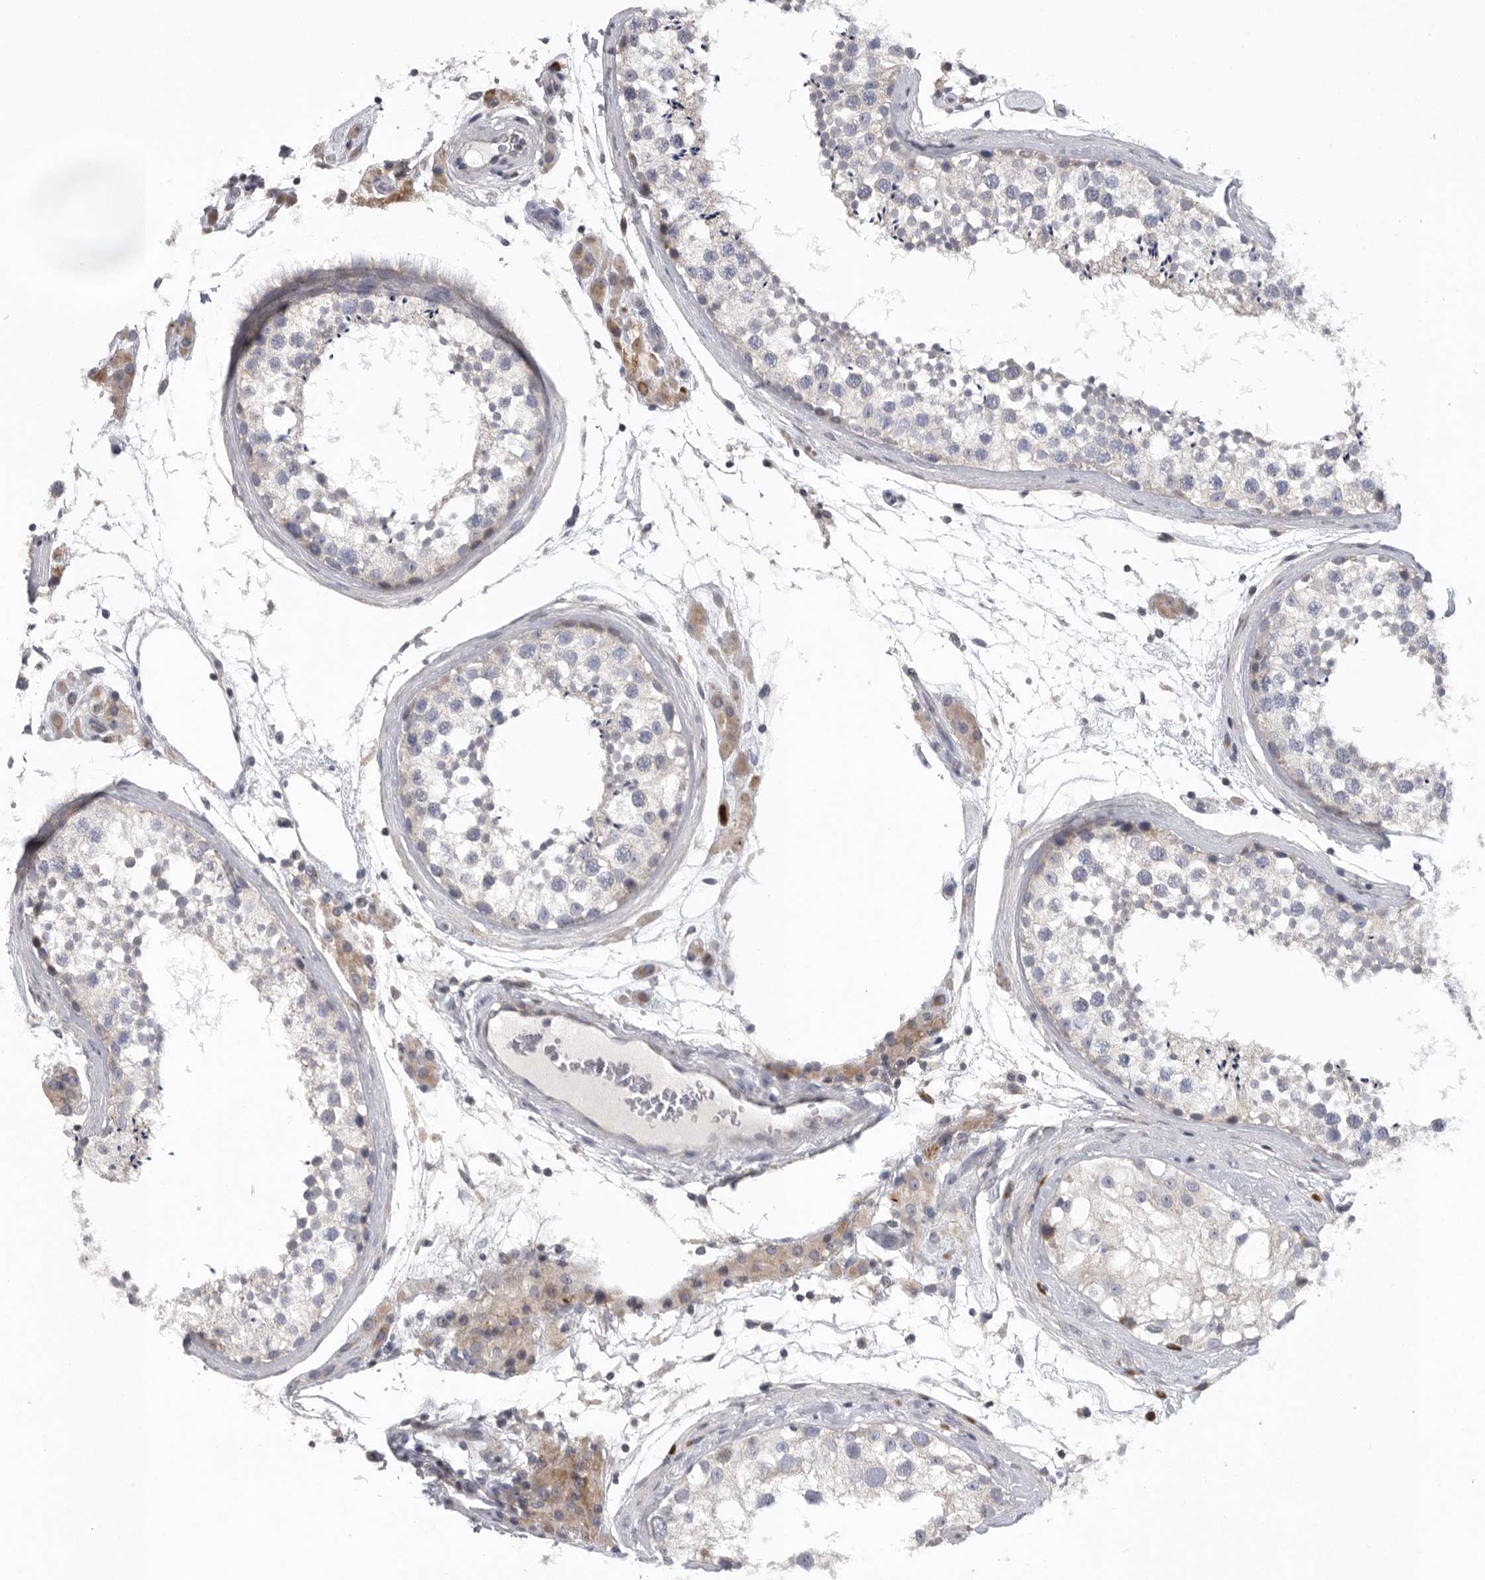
{"staining": {"intensity": "negative", "quantity": "none", "location": "none"}, "tissue": "testis", "cell_type": "Cells in seminiferous ducts", "image_type": "normal", "snomed": [{"axis": "morphology", "description": "Normal tissue, NOS"}, {"axis": "topography", "description": "Testis"}], "caption": "DAB immunohistochemical staining of benign human testis demonstrates no significant positivity in cells in seminiferous ducts. (DAB immunohistochemistry (IHC), high magnification).", "gene": "USP24", "patient": {"sex": "male", "age": 46}}